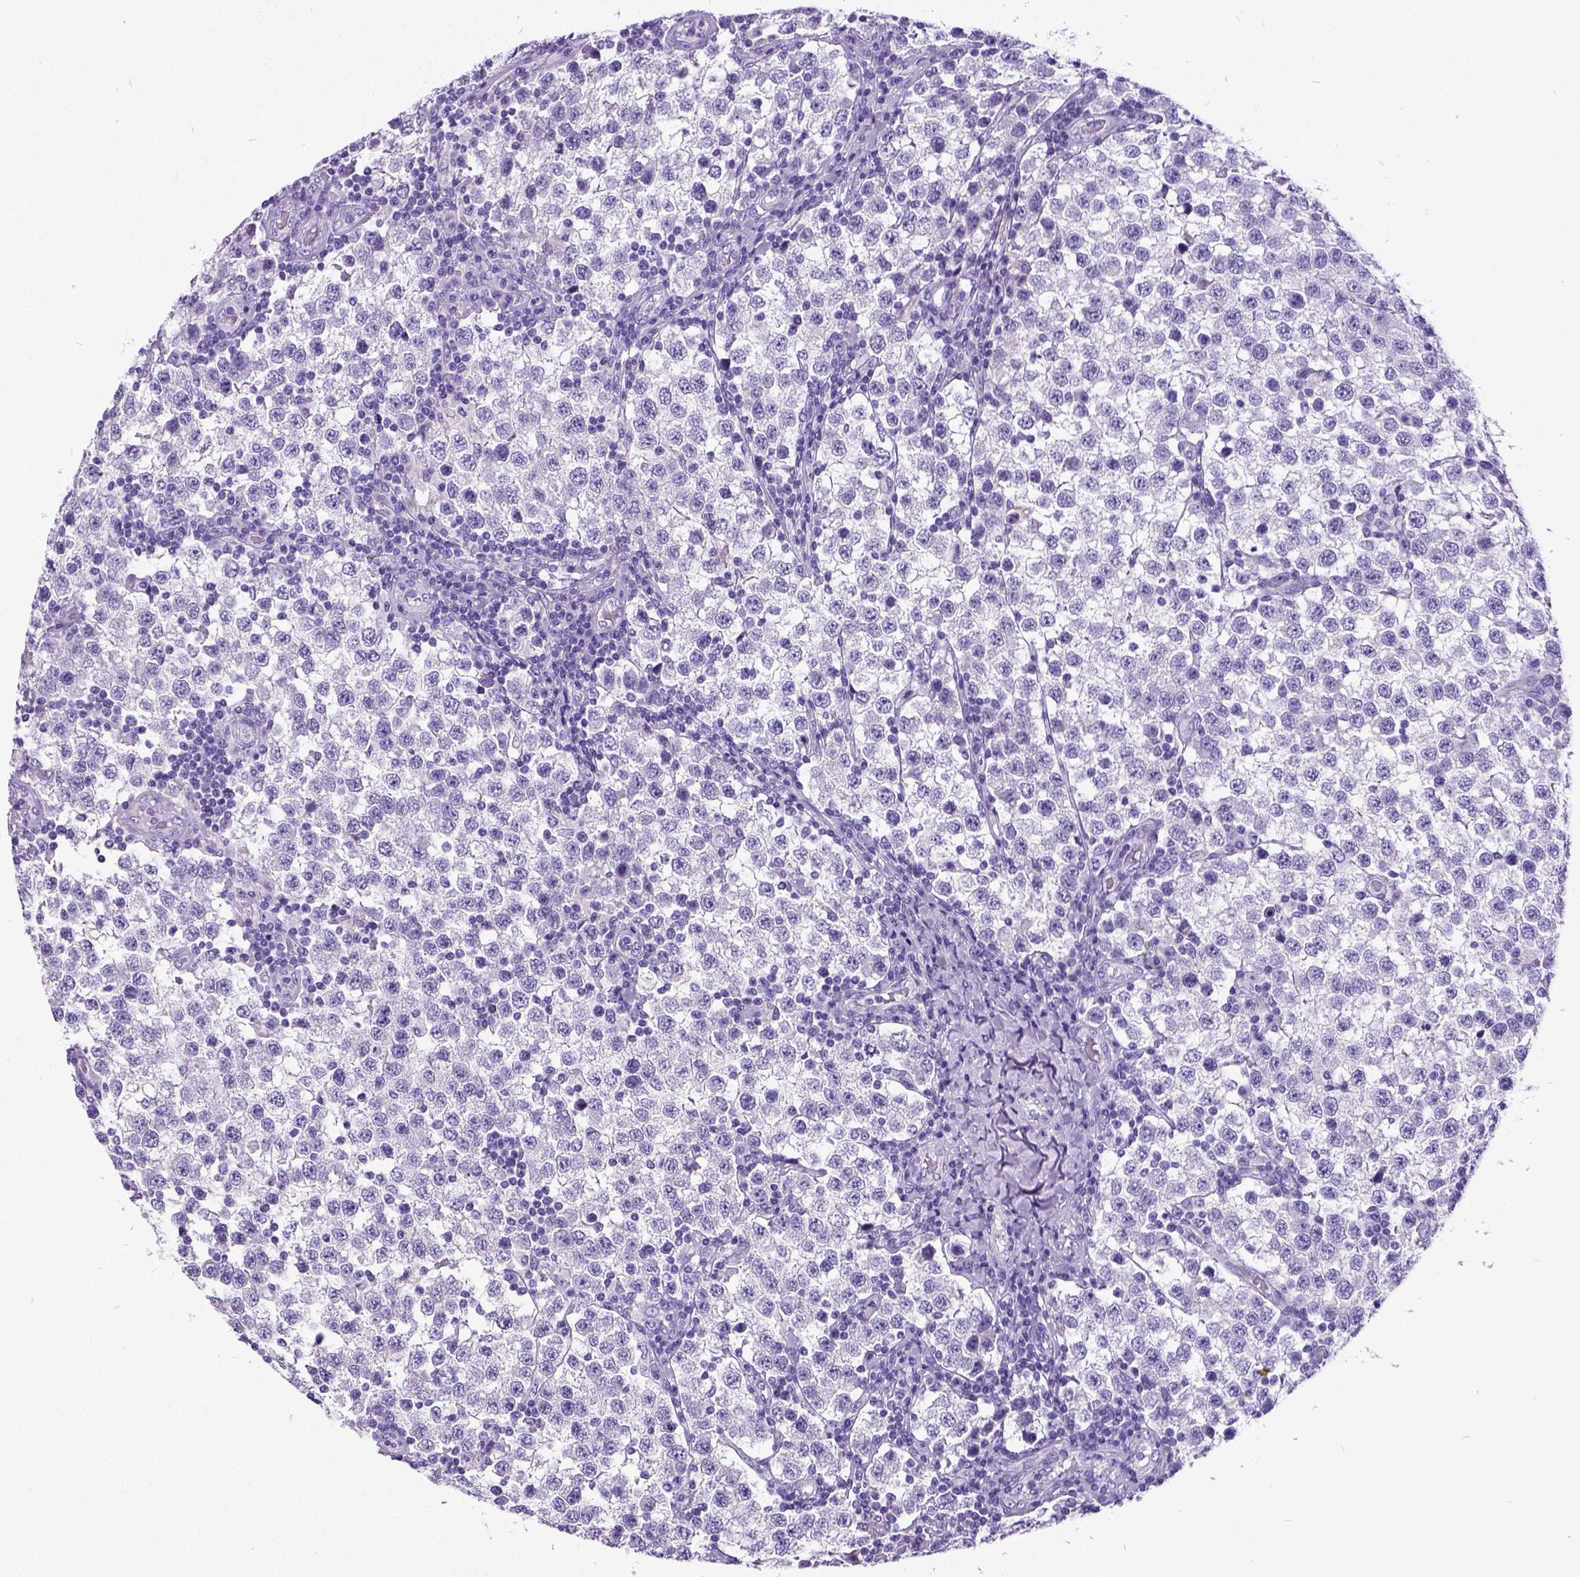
{"staining": {"intensity": "negative", "quantity": "none", "location": "none"}, "tissue": "testis cancer", "cell_type": "Tumor cells", "image_type": "cancer", "snomed": [{"axis": "morphology", "description": "Seminoma, NOS"}, {"axis": "topography", "description": "Testis"}], "caption": "Immunohistochemical staining of testis cancer demonstrates no significant positivity in tumor cells.", "gene": "SATB2", "patient": {"sex": "male", "age": 34}}